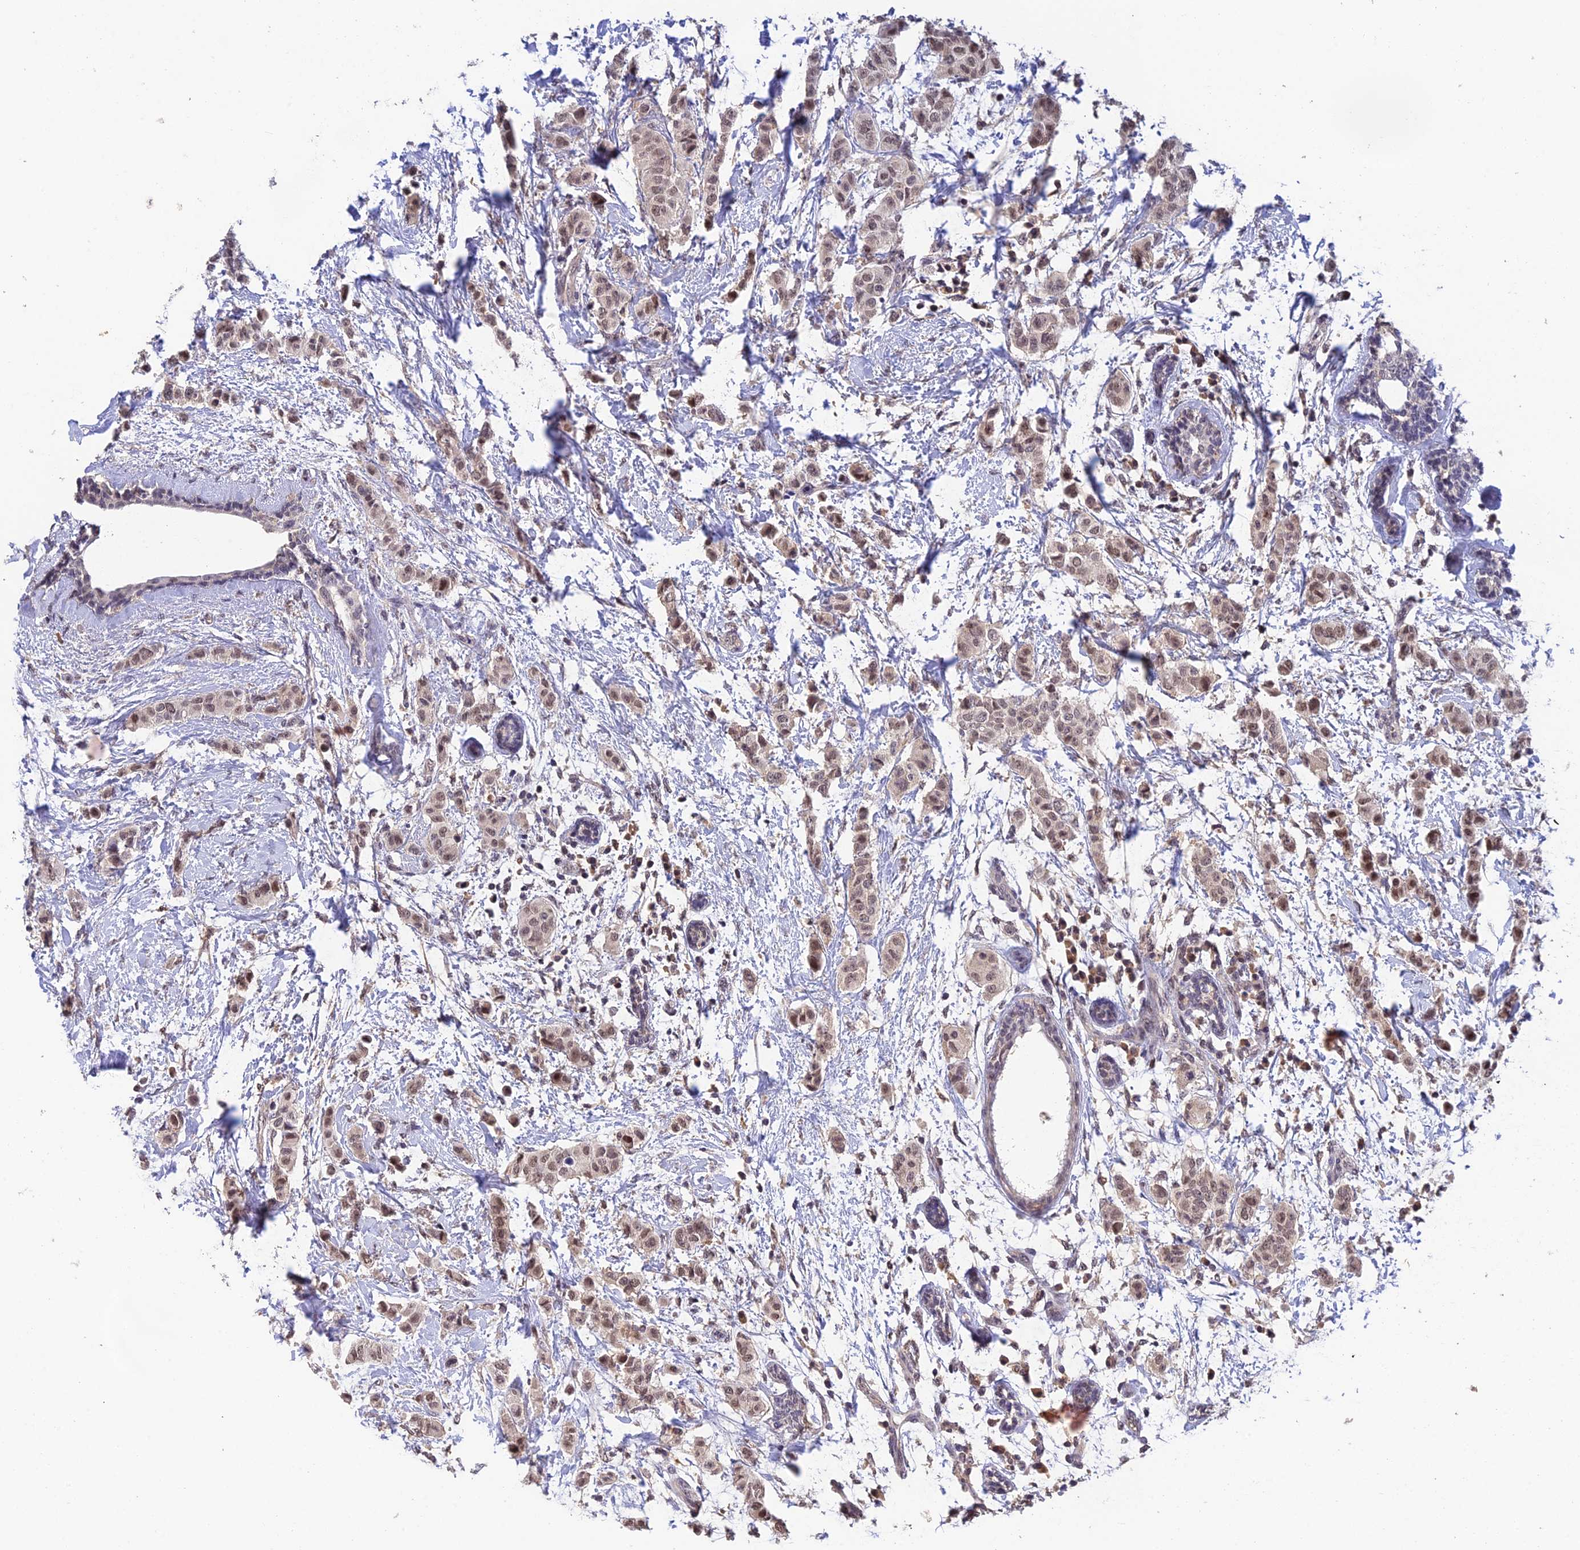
{"staining": {"intensity": "weak", "quantity": "25%-75%", "location": "nuclear"}, "tissue": "breast cancer", "cell_type": "Tumor cells", "image_type": "cancer", "snomed": [{"axis": "morphology", "description": "Duct carcinoma"}, {"axis": "topography", "description": "Breast"}], "caption": "Weak nuclear protein positivity is present in about 25%-75% of tumor cells in breast cancer (invasive ductal carcinoma).", "gene": "ZNF436", "patient": {"sex": "female", "age": 40}}